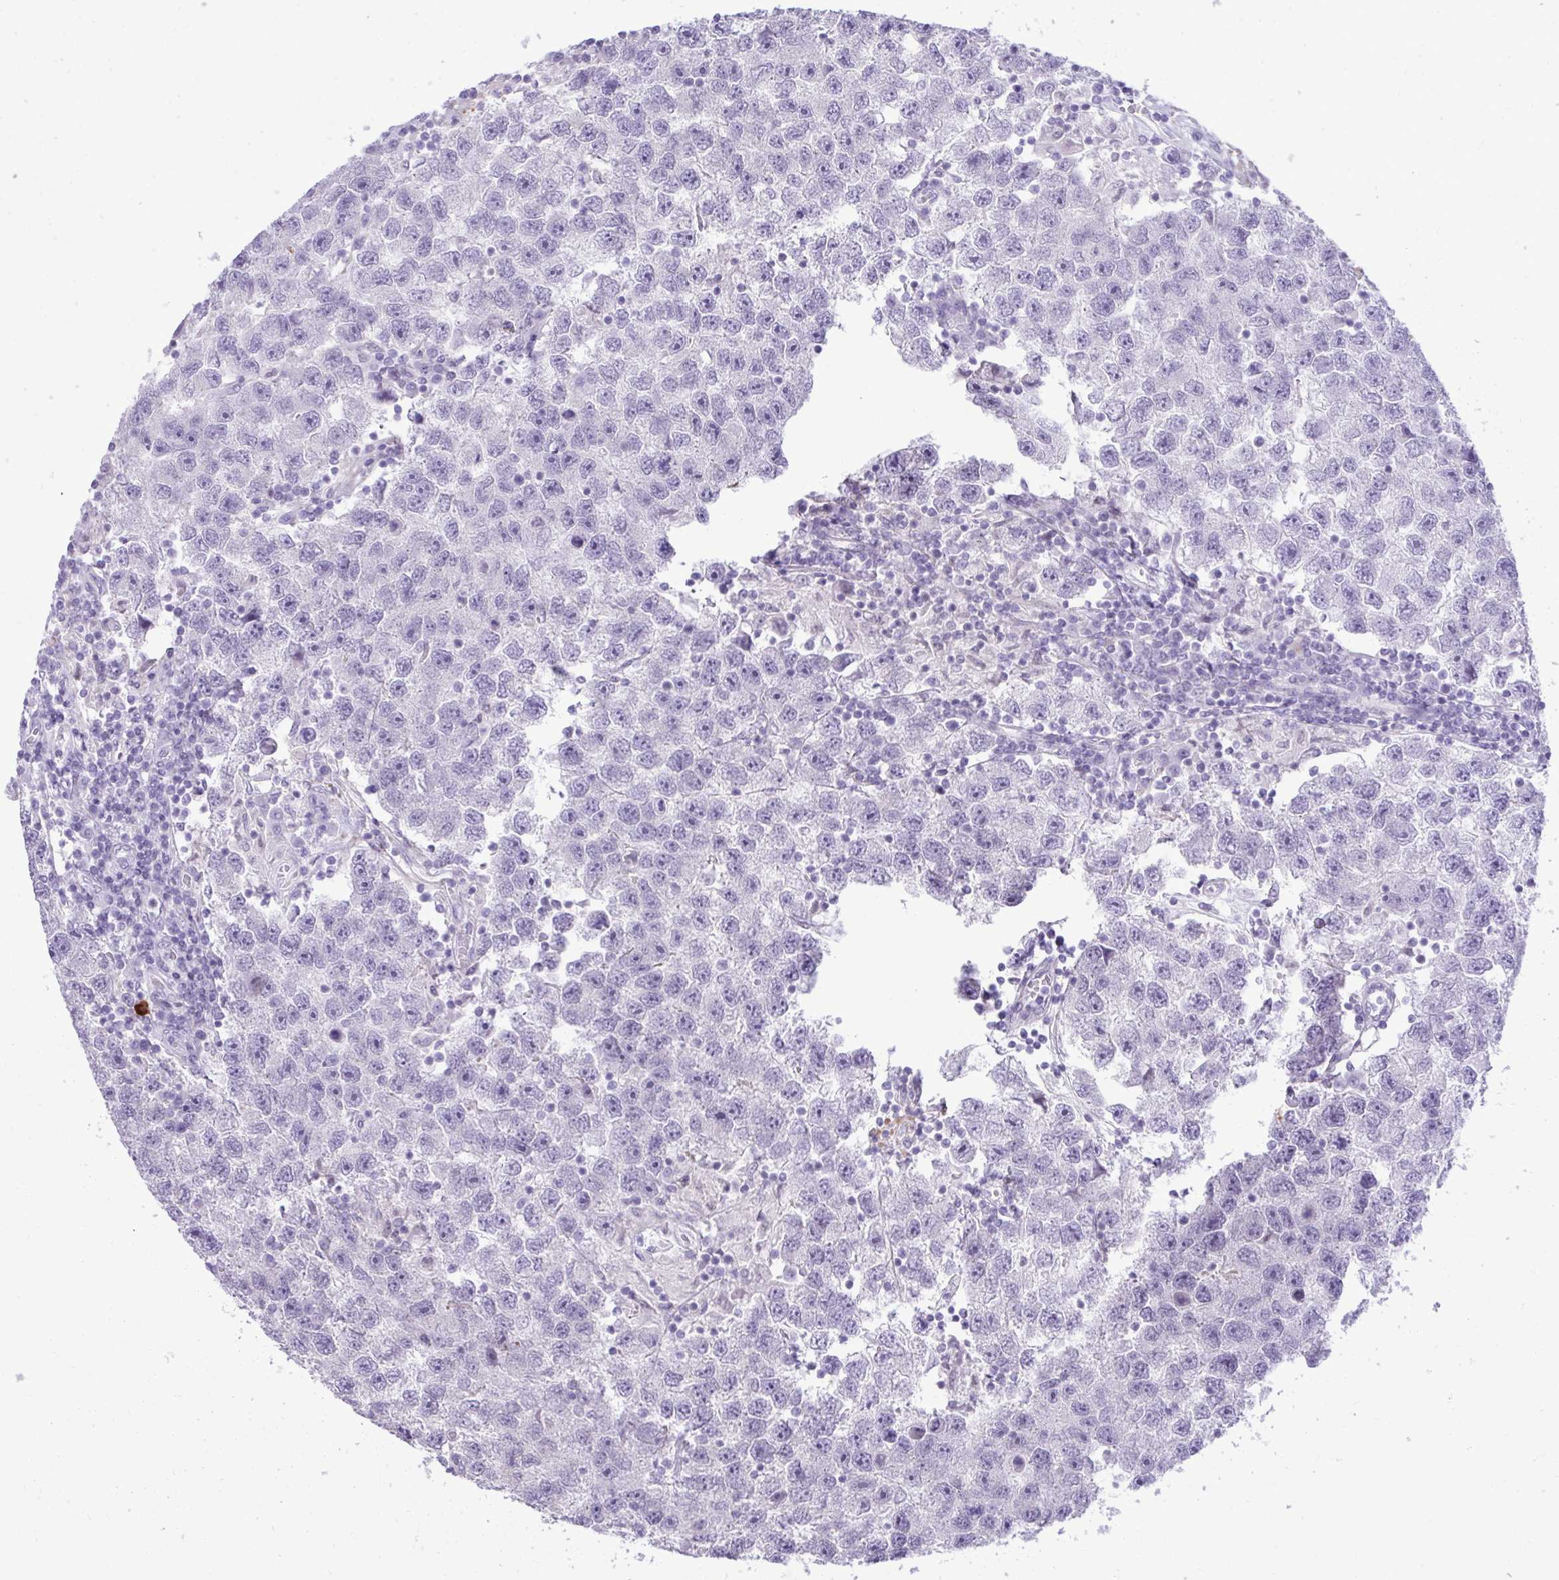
{"staining": {"intensity": "negative", "quantity": "none", "location": "none"}, "tissue": "testis cancer", "cell_type": "Tumor cells", "image_type": "cancer", "snomed": [{"axis": "morphology", "description": "Seminoma, NOS"}, {"axis": "topography", "description": "Testis"}], "caption": "Immunohistochemical staining of testis cancer (seminoma) demonstrates no significant expression in tumor cells.", "gene": "SPAG1", "patient": {"sex": "male", "age": 26}}